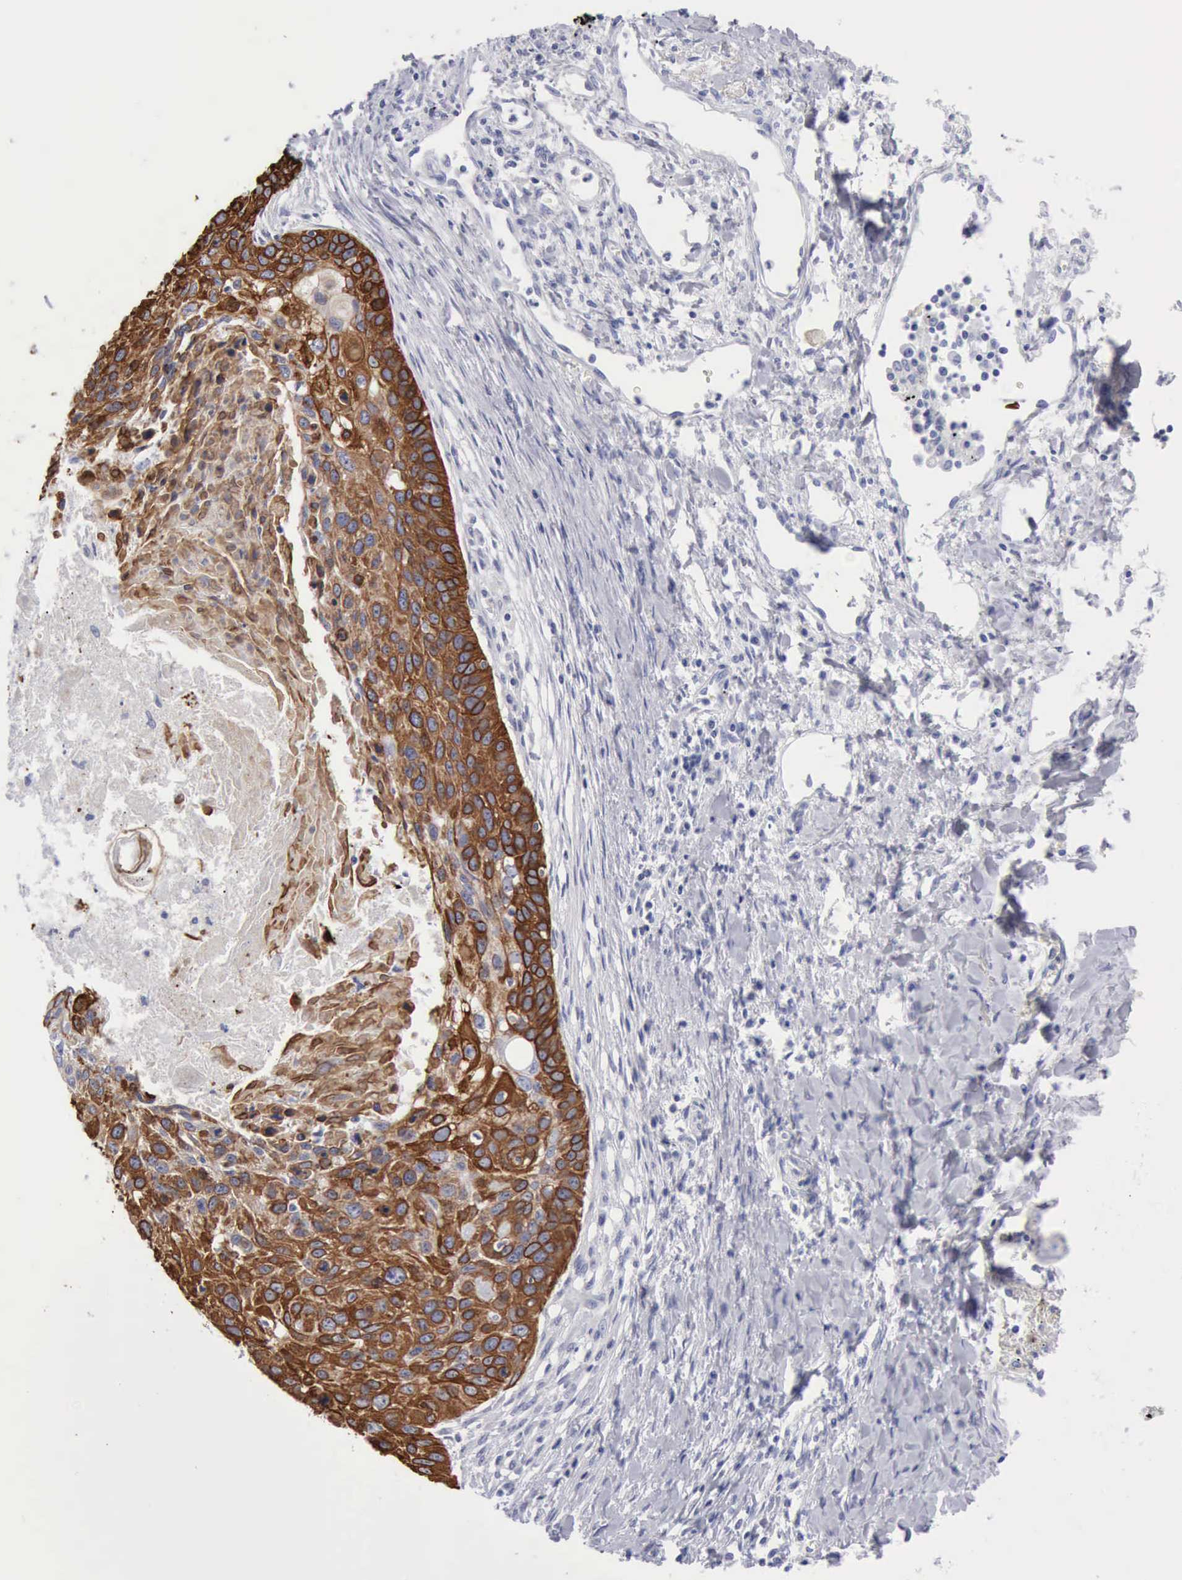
{"staining": {"intensity": "strong", "quantity": ">75%", "location": "cytoplasmic/membranous"}, "tissue": "lung cancer", "cell_type": "Tumor cells", "image_type": "cancer", "snomed": [{"axis": "morphology", "description": "Squamous cell carcinoma, NOS"}, {"axis": "topography", "description": "Lung"}], "caption": "Brown immunohistochemical staining in lung squamous cell carcinoma shows strong cytoplasmic/membranous expression in approximately >75% of tumor cells.", "gene": "KRT5", "patient": {"sex": "male", "age": 71}}